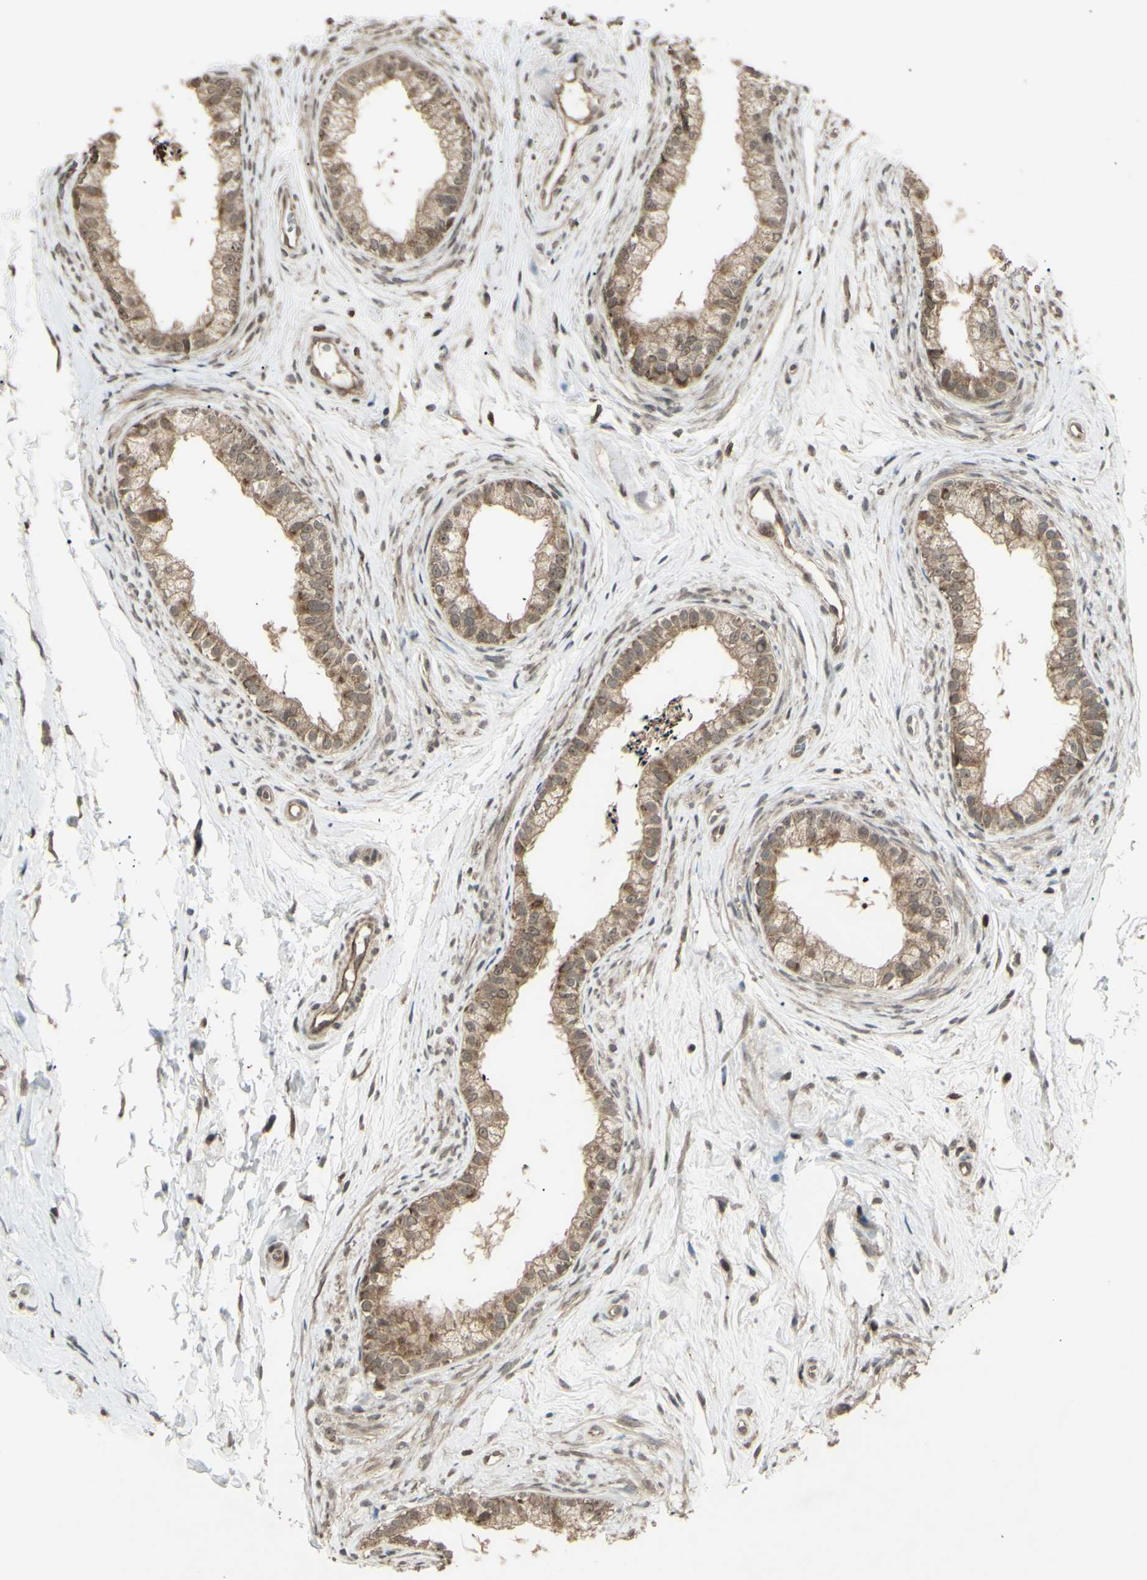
{"staining": {"intensity": "moderate", "quantity": ">75%", "location": "cytoplasmic/membranous"}, "tissue": "epididymis", "cell_type": "Glandular cells", "image_type": "normal", "snomed": [{"axis": "morphology", "description": "Normal tissue, NOS"}, {"axis": "topography", "description": "Epididymis"}], "caption": "The histopathology image shows immunohistochemical staining of normal epididymis. There is moderate cytoplasmic/membranous staining is present in about >75% of glandular cells. Ihc stains the protein of interest in brown and the nuclei are stained blue.", "gene": "BLNK", "patient": {"sex": "male", "age": 56}}